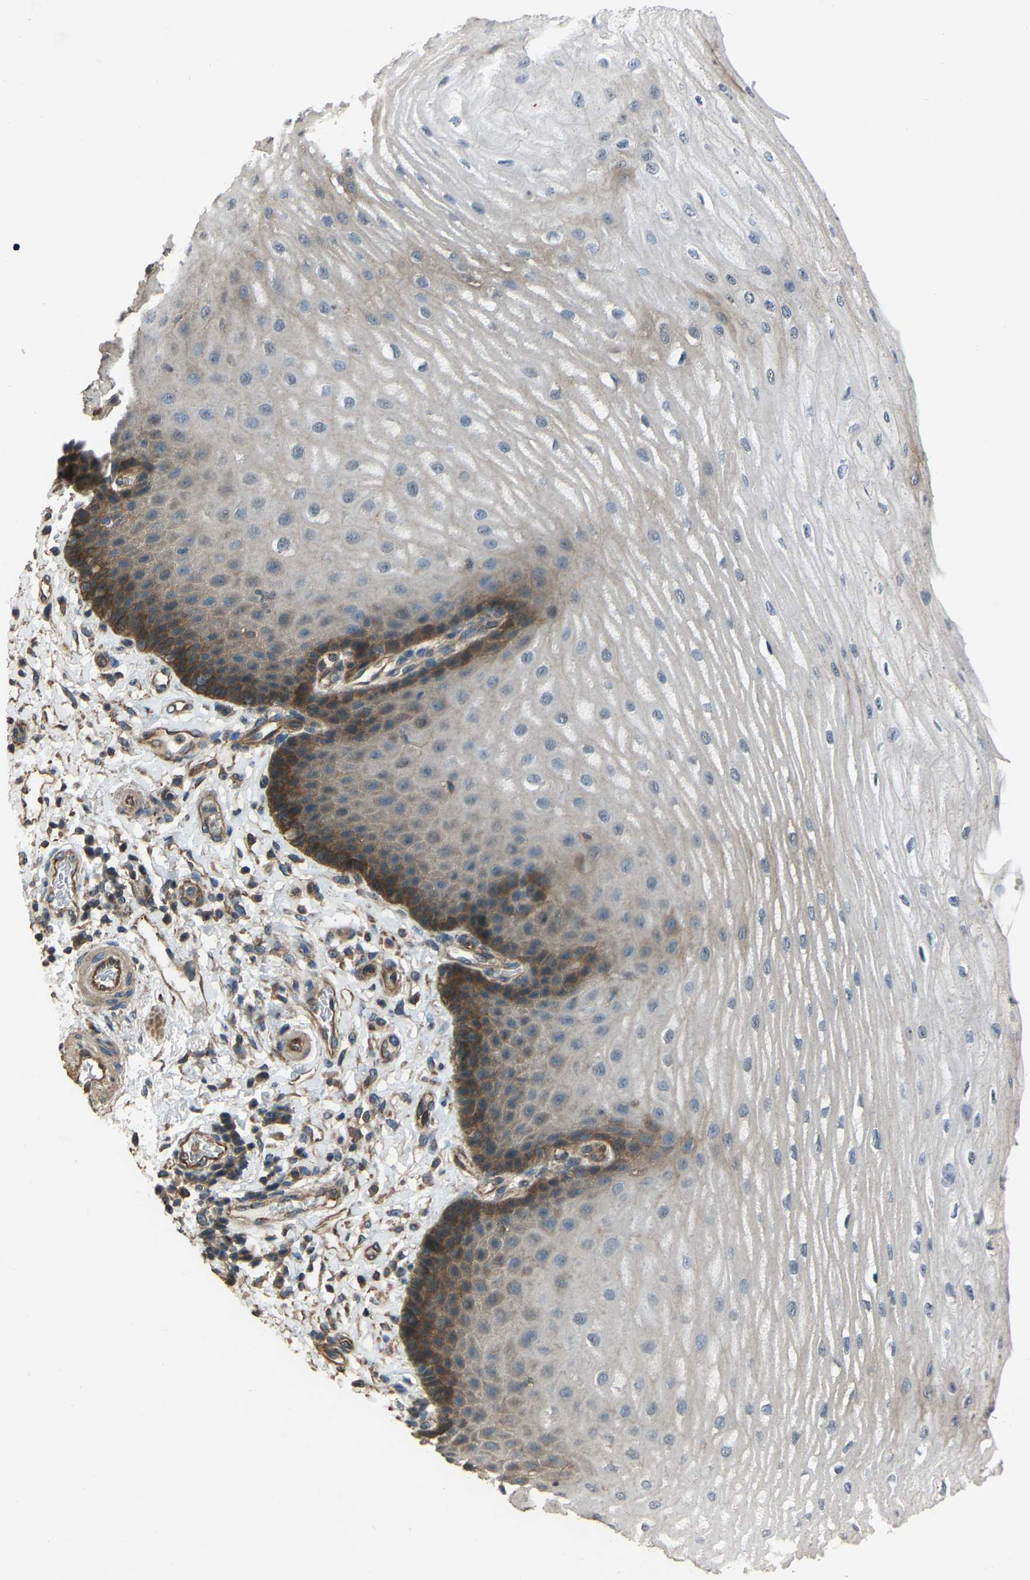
{"staining": {"intensity": "moderate", "quantity": "25%-75%", "location": "cytoplasmic/membranous"}, "tissue": "esophagus", "cell_type": "Squamous epithelial cells", "image_type": "normal", "snomed": [{"axis": "morphology", "description": "Normal tissue, NOS"}, {"axis": "topography", "description": "Esophagus"}], "caption": "IHC of benign human esophagus shows medium levels of moderate cytoplasmic/membranous staining in about 25%-75% of squamous epithelial cells.", "gene": "SLC4A2", "patient": {"sex": "male", "age": 54}}